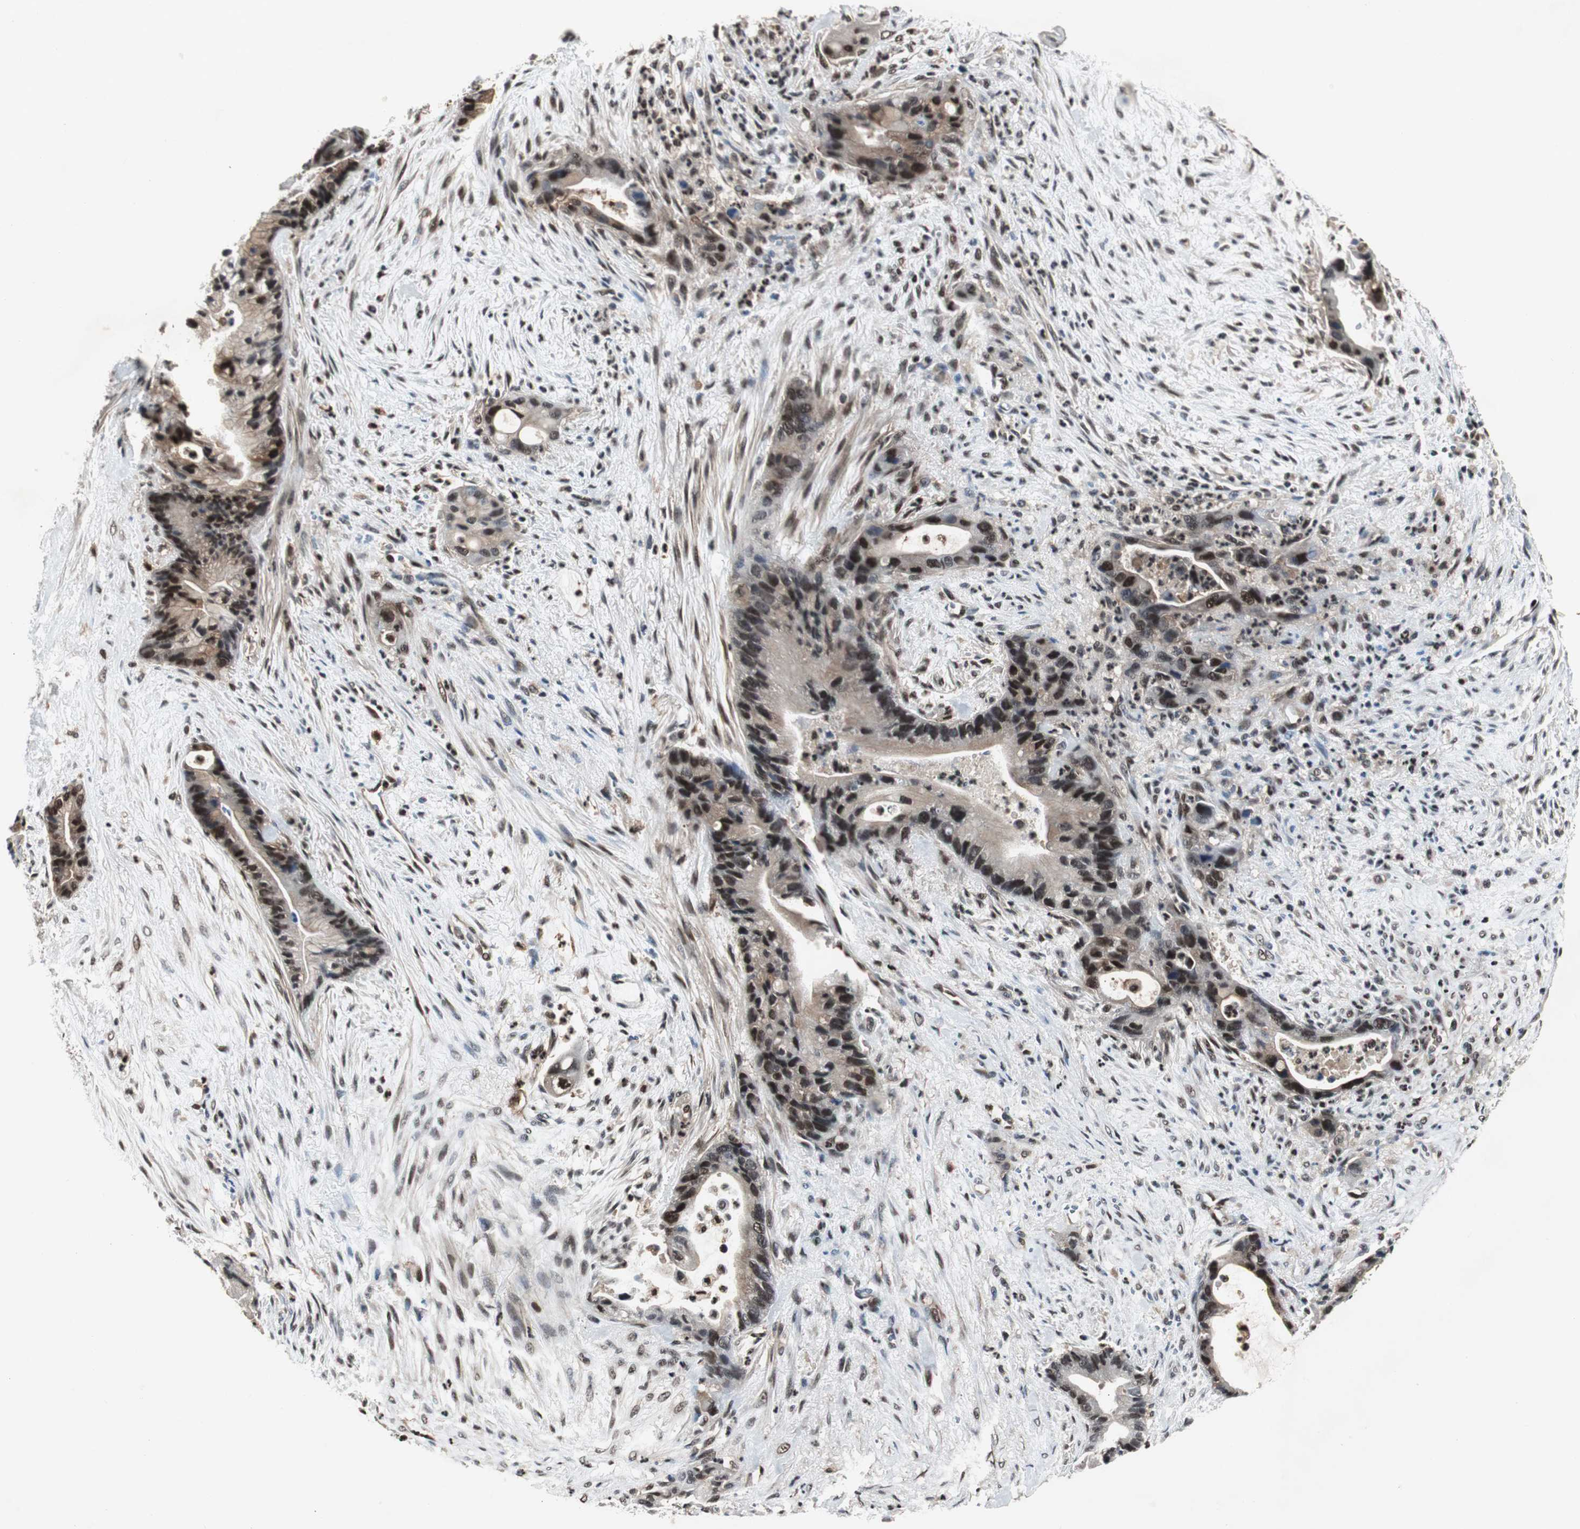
{"staining": {"intensity": "strong", "quantity": ">75%", "location": "nuclear"}, "tissue": "liver cancer", "cell_type": "Tumor cells", "image_type": "cancer", "snomed": [{"axis": "morphology", "description": "Cholangiocarcinoma"}, {"axis": "topography", "description": "Liver"}], "caption": "Protein analysis of liver cholangiocarcinoma tissue displays strong nuclear positivity in approximately >75% of tumor cells.", "gene": "ACLY", "patient": {"sex": "female", "age": 55}}